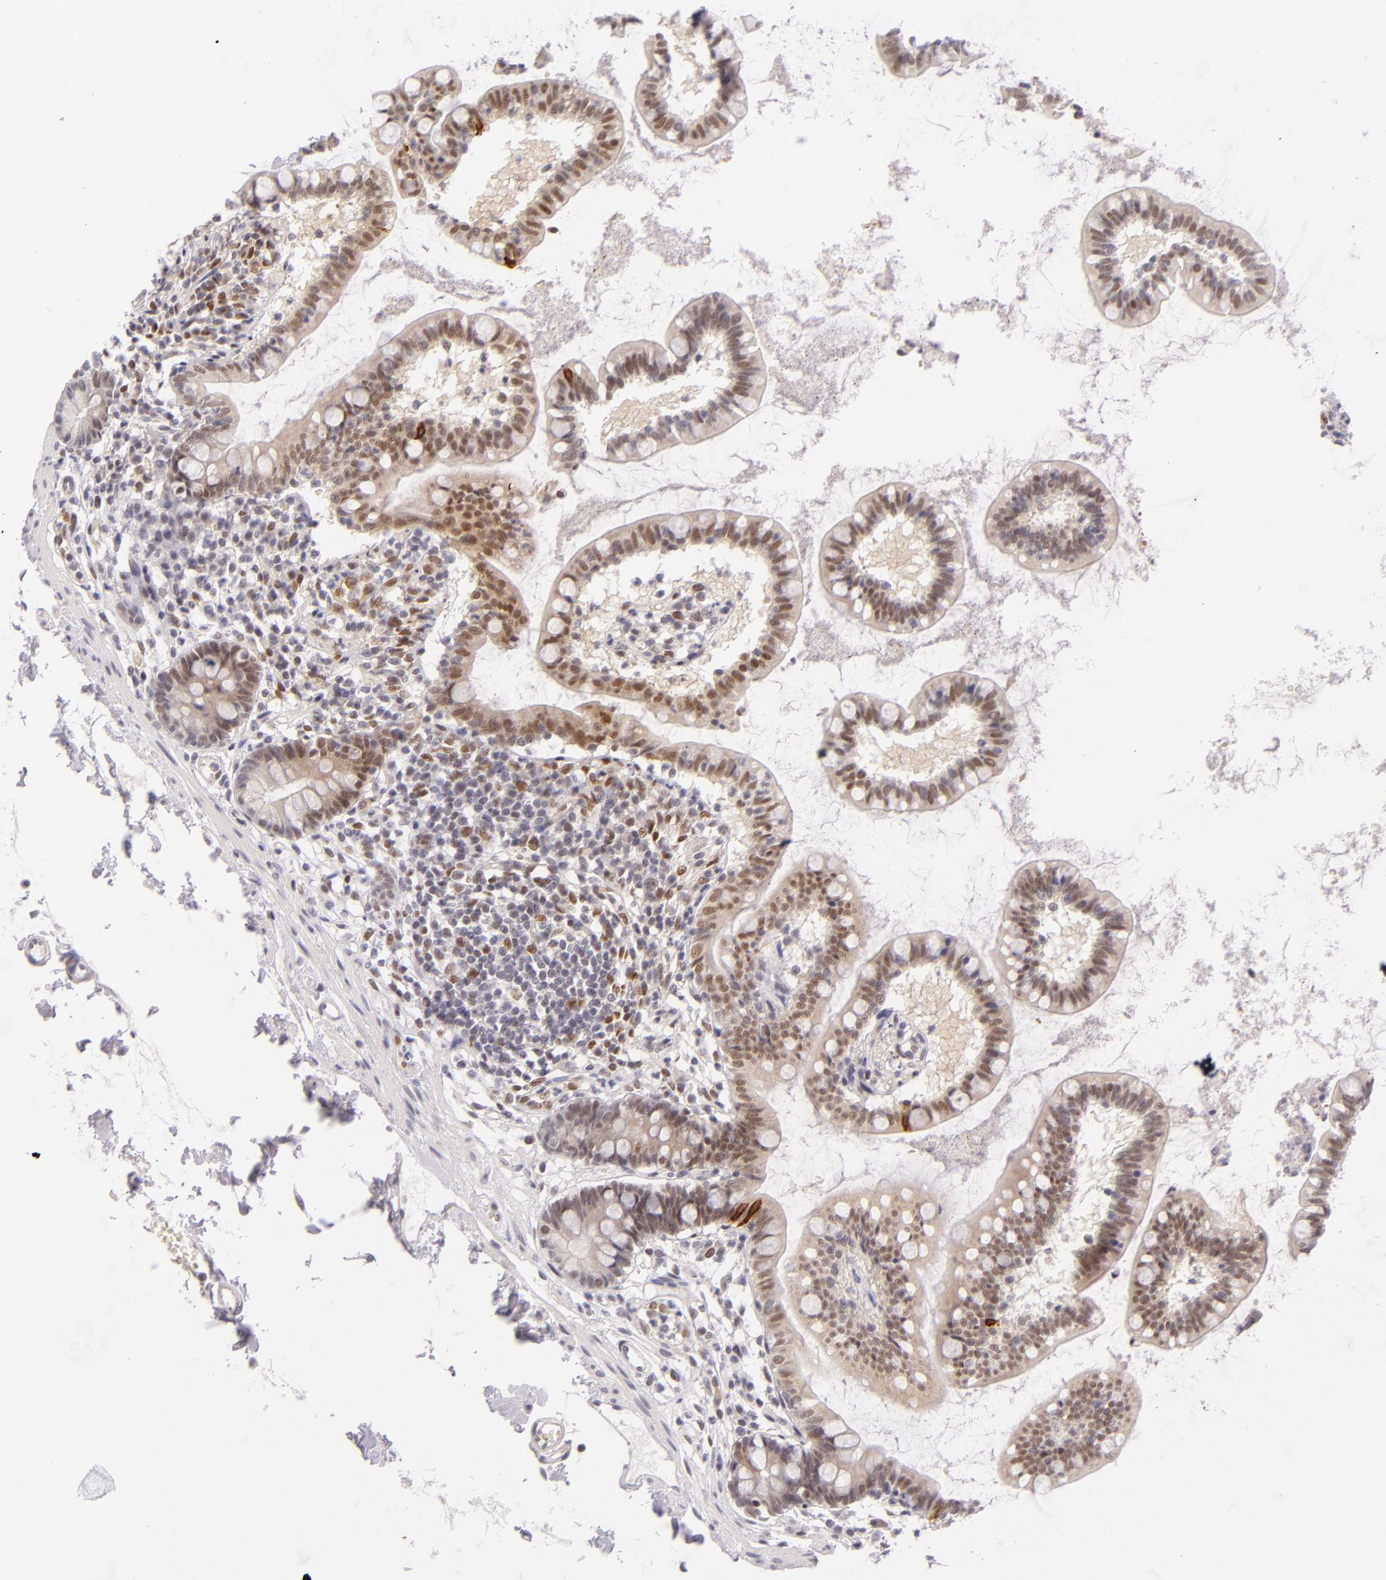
{"staining": {"intensity": "moderate", "quantity": "25%-75%", "location": "nuclear"}, "tissue": "small intestine", "cell_type": "Glandular cells", "image_type": "normal", "snomed": [{"axis": "morphology", "description": "Normal tissue, NOS"}, {"axis": "topography", "description": "Small intestine"}], "caption": "Immunohistochemistry photomicrograph of benign small intestine: human small intestine stained using IHC shows medium levels of moderate protein expression localized specifically in the nuclear of glandular cells, appearing as a nuclear brown color.", "gene": "BCL3", "patient": {"sex": "female", "age": 61}}